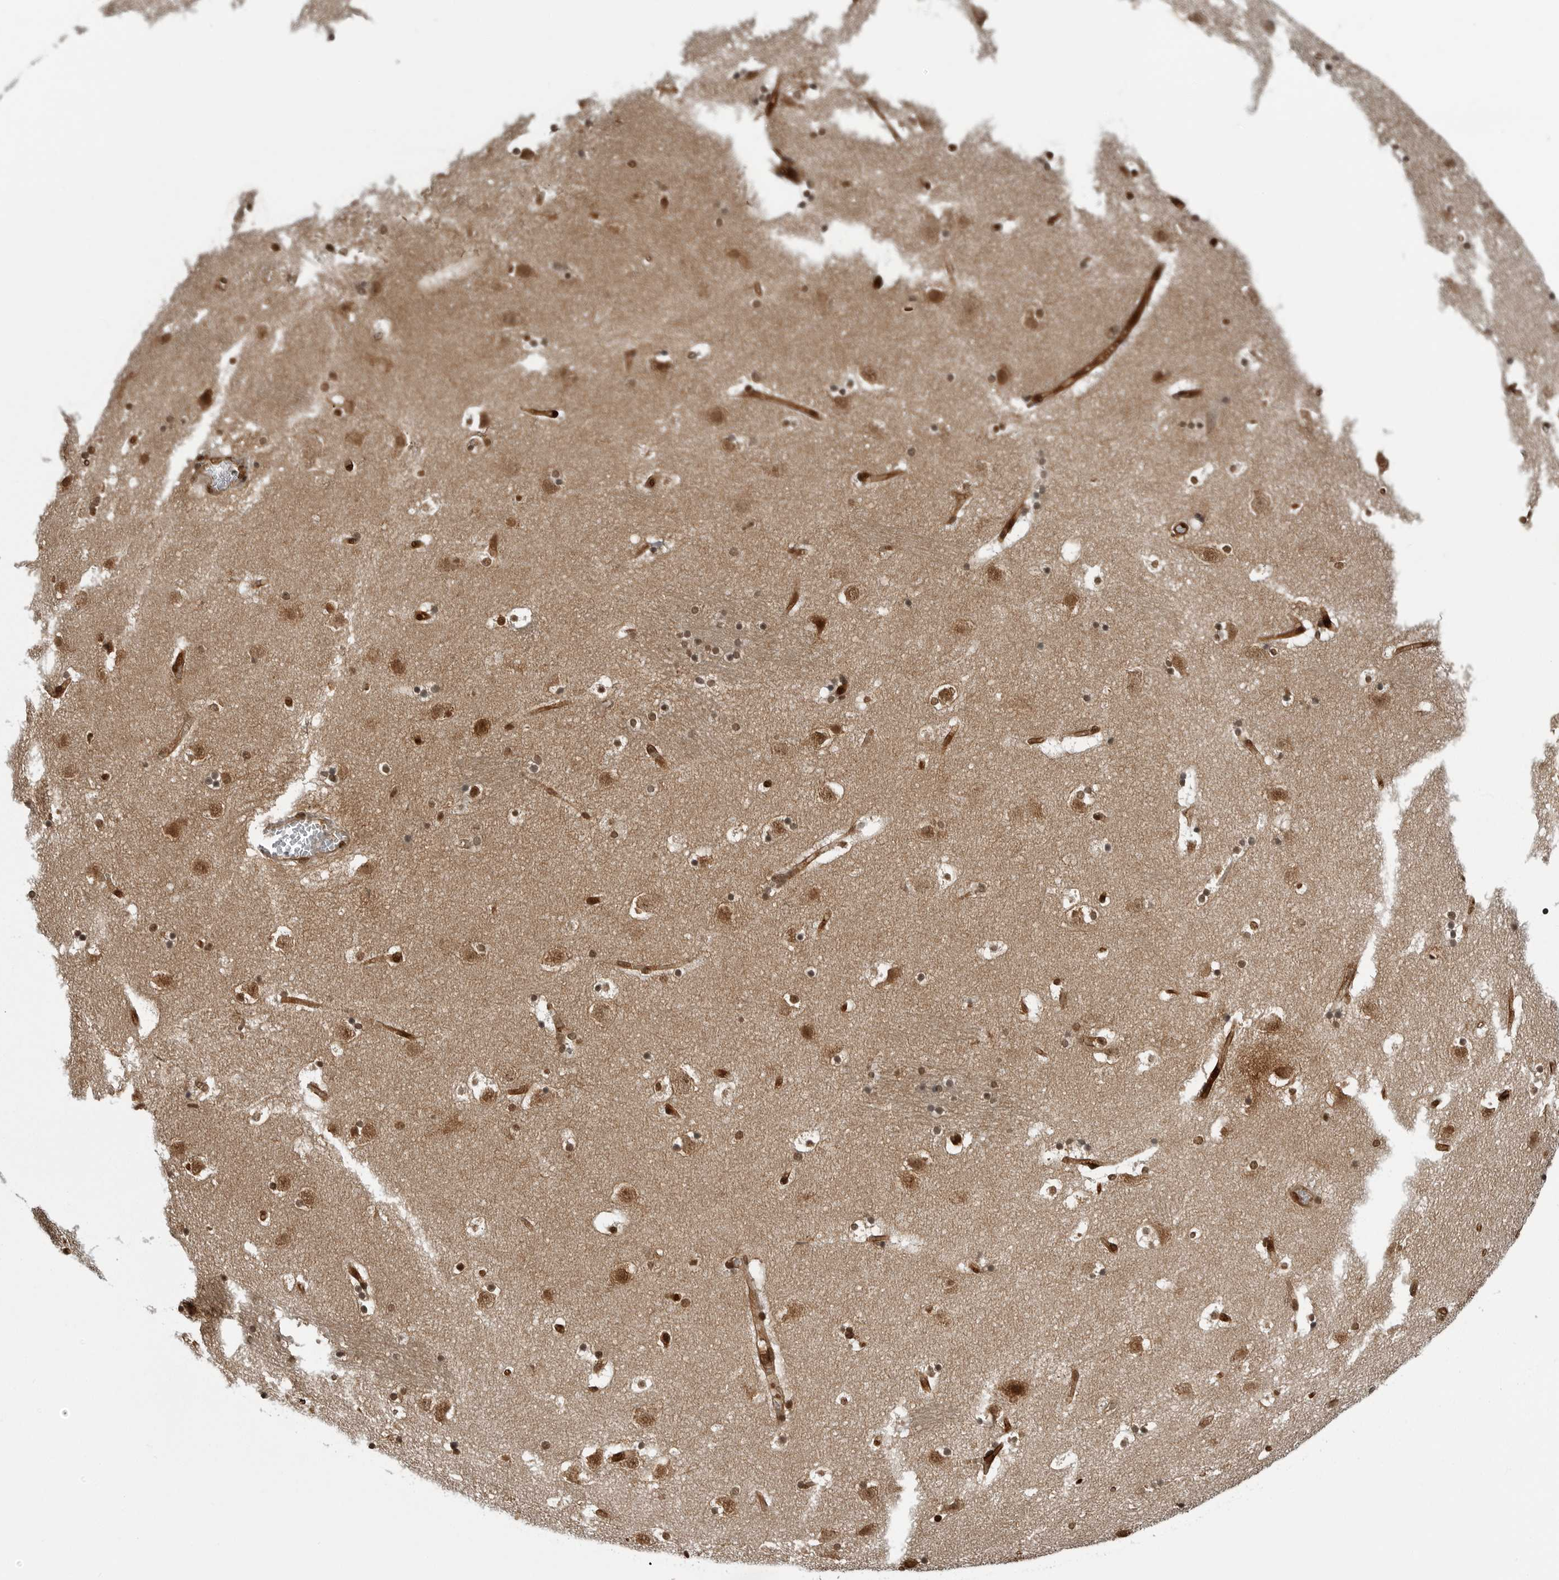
{"staining": {"intensity": "moderate", "quantity": ">75%", "location": "nuclear"}, "tissue": "caudate", "cell_type": "Glial cells", "image_type": "normal", "snomed": [{"axis": "morphology", "description": "Normal tissue, NOS"}, {"axis": "topography", "description": "Lateral ventricle wall"}], "caption": "This image exhibits unremarkable caudate stained with IHC to label a protein in brown. The nuclear of glial cells show moderate positivity for the protein. Nuclei are counter-stained blue.", "gene": "SMAD2", "patient": {"sex": "male", "age": 45}}